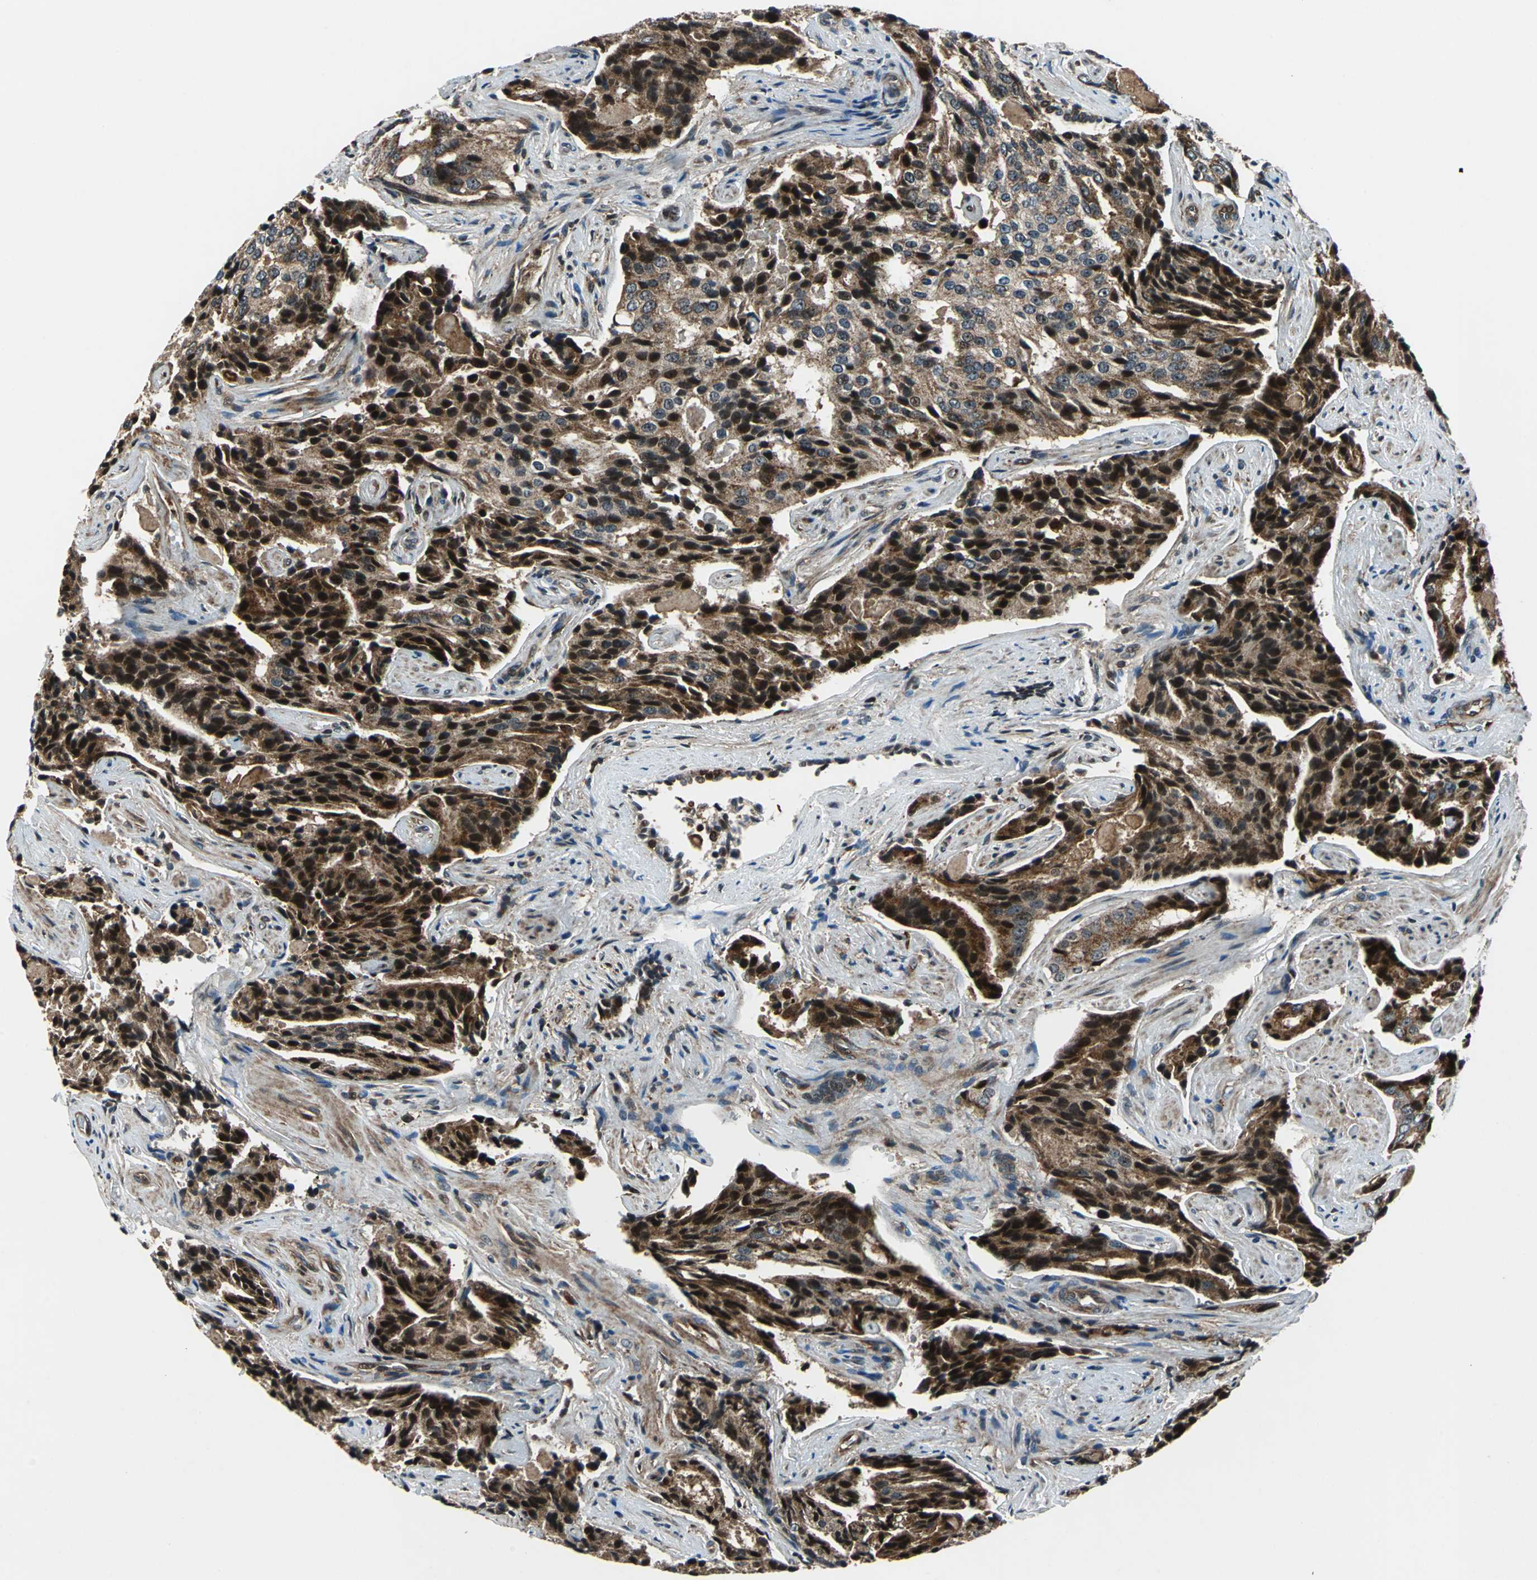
{"staining": {"intensity": "strong", "quantity": ">75%", "location": "cytoplasmic/membranous,nuclear"}, "tissue": "prostate cancer", "cell_type": "Tumor cells", "image_type": "cancer", "snomed": [{"axis": "morphology", "description": "Adenocarcinoma, High grade"}, {"axis": "topography", "description": "Prostate"}], "caption": "Strong cytoplasmic/membranous and nuclear expression is seen in approximately >75% of tumor cells in prostate cancer (high-grade adenocarcinoma).", "gene": "AATF", "patient": {"sex": "male", "age": 58}}